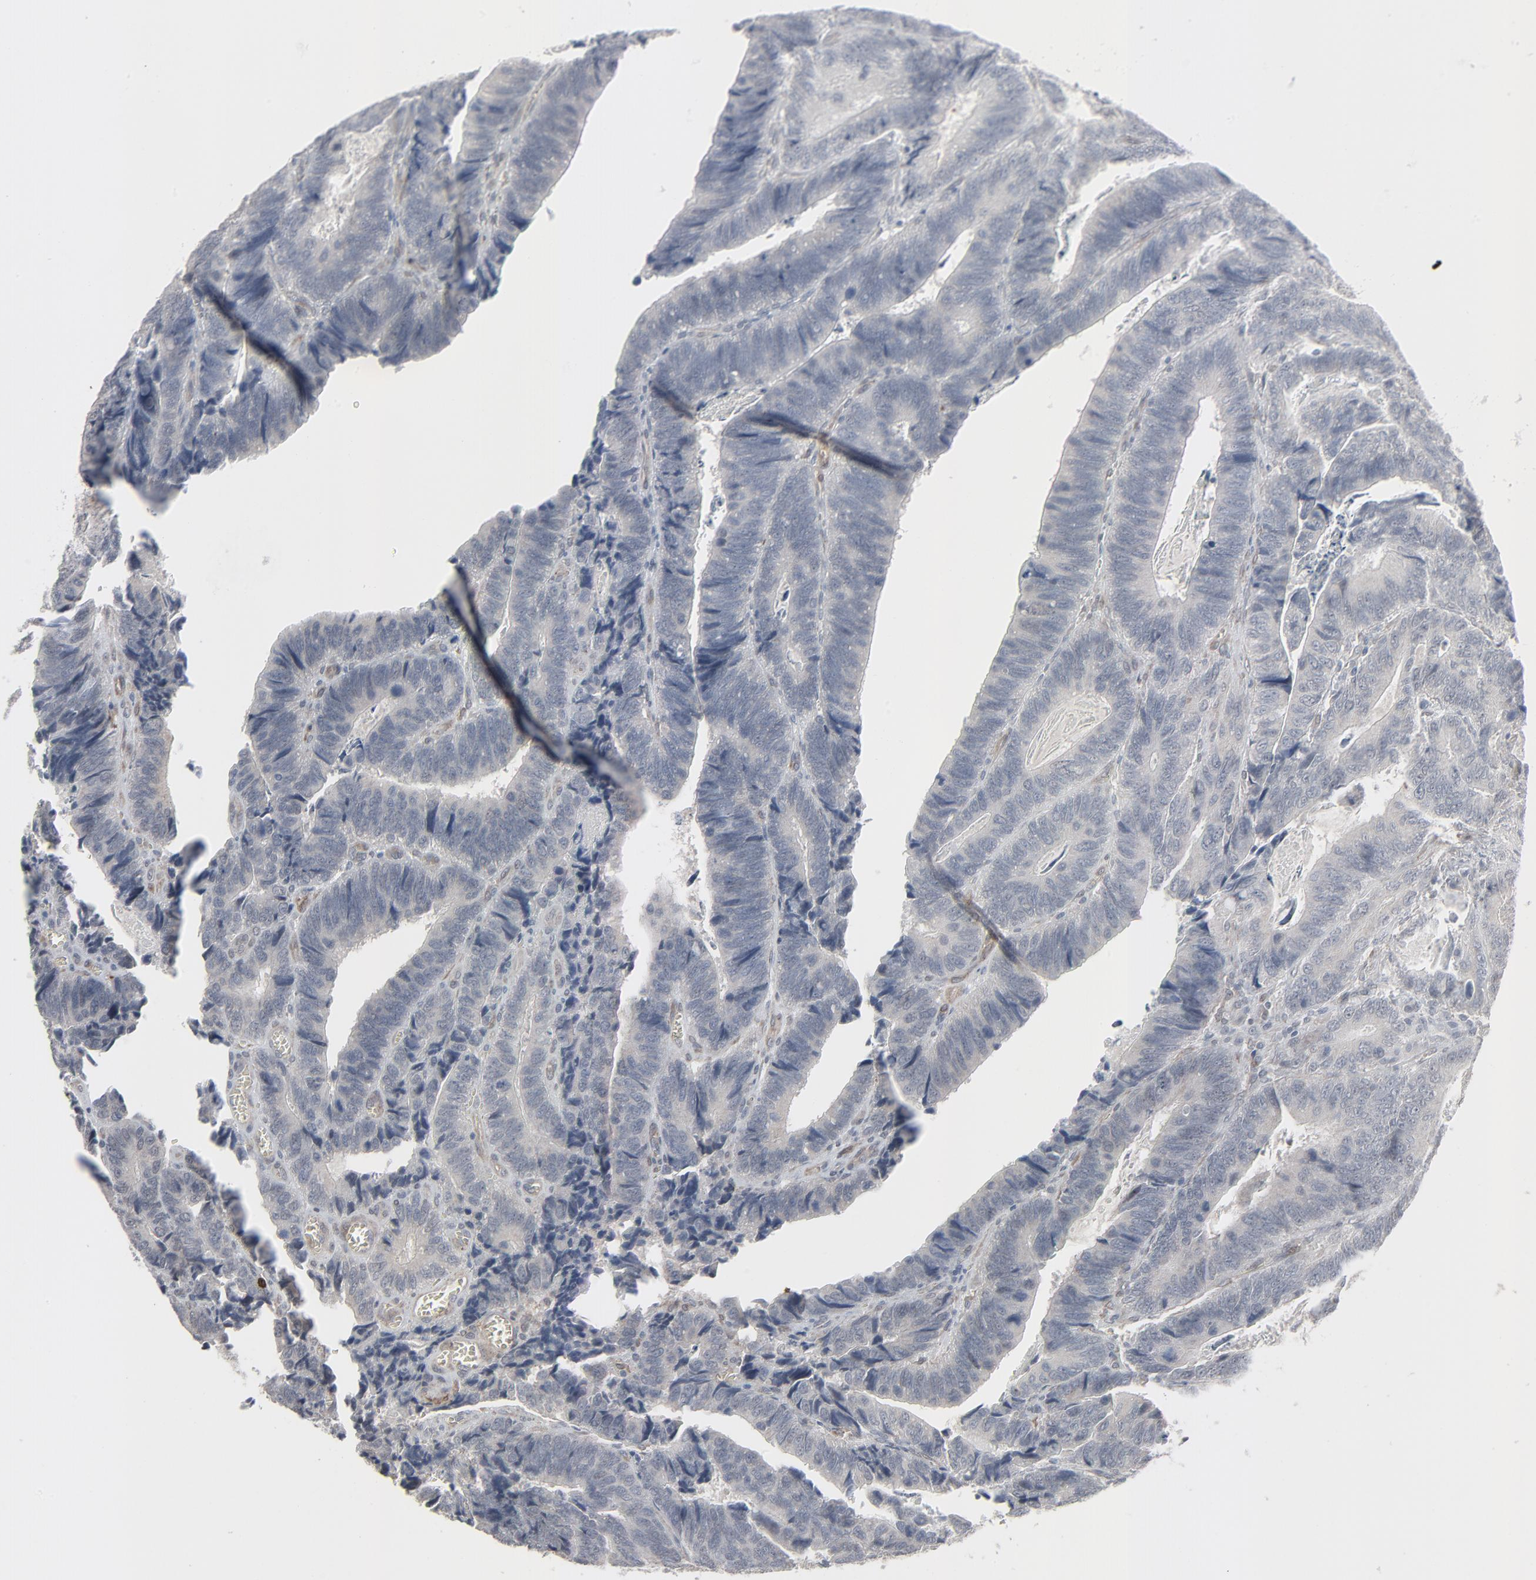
{"staining": {"intensity": "negative", "quantity": "none", "location": "none"}, "tissue": "colorectal cancer", "cell_type": "Tumor cells", "image_type": "cancer", "snomed": [{"axis": "morphology", "description": "Adenocarcinoma, NOS"}, {"axis": "topography", "description": "Colon"}], "caption": "The IHC histopathology image has no significant expression in tumor cells of colorectal adenocarcinoma tissue.", "gene": "NEUROD1", "patient": {"sex": "male", "age": 72}}